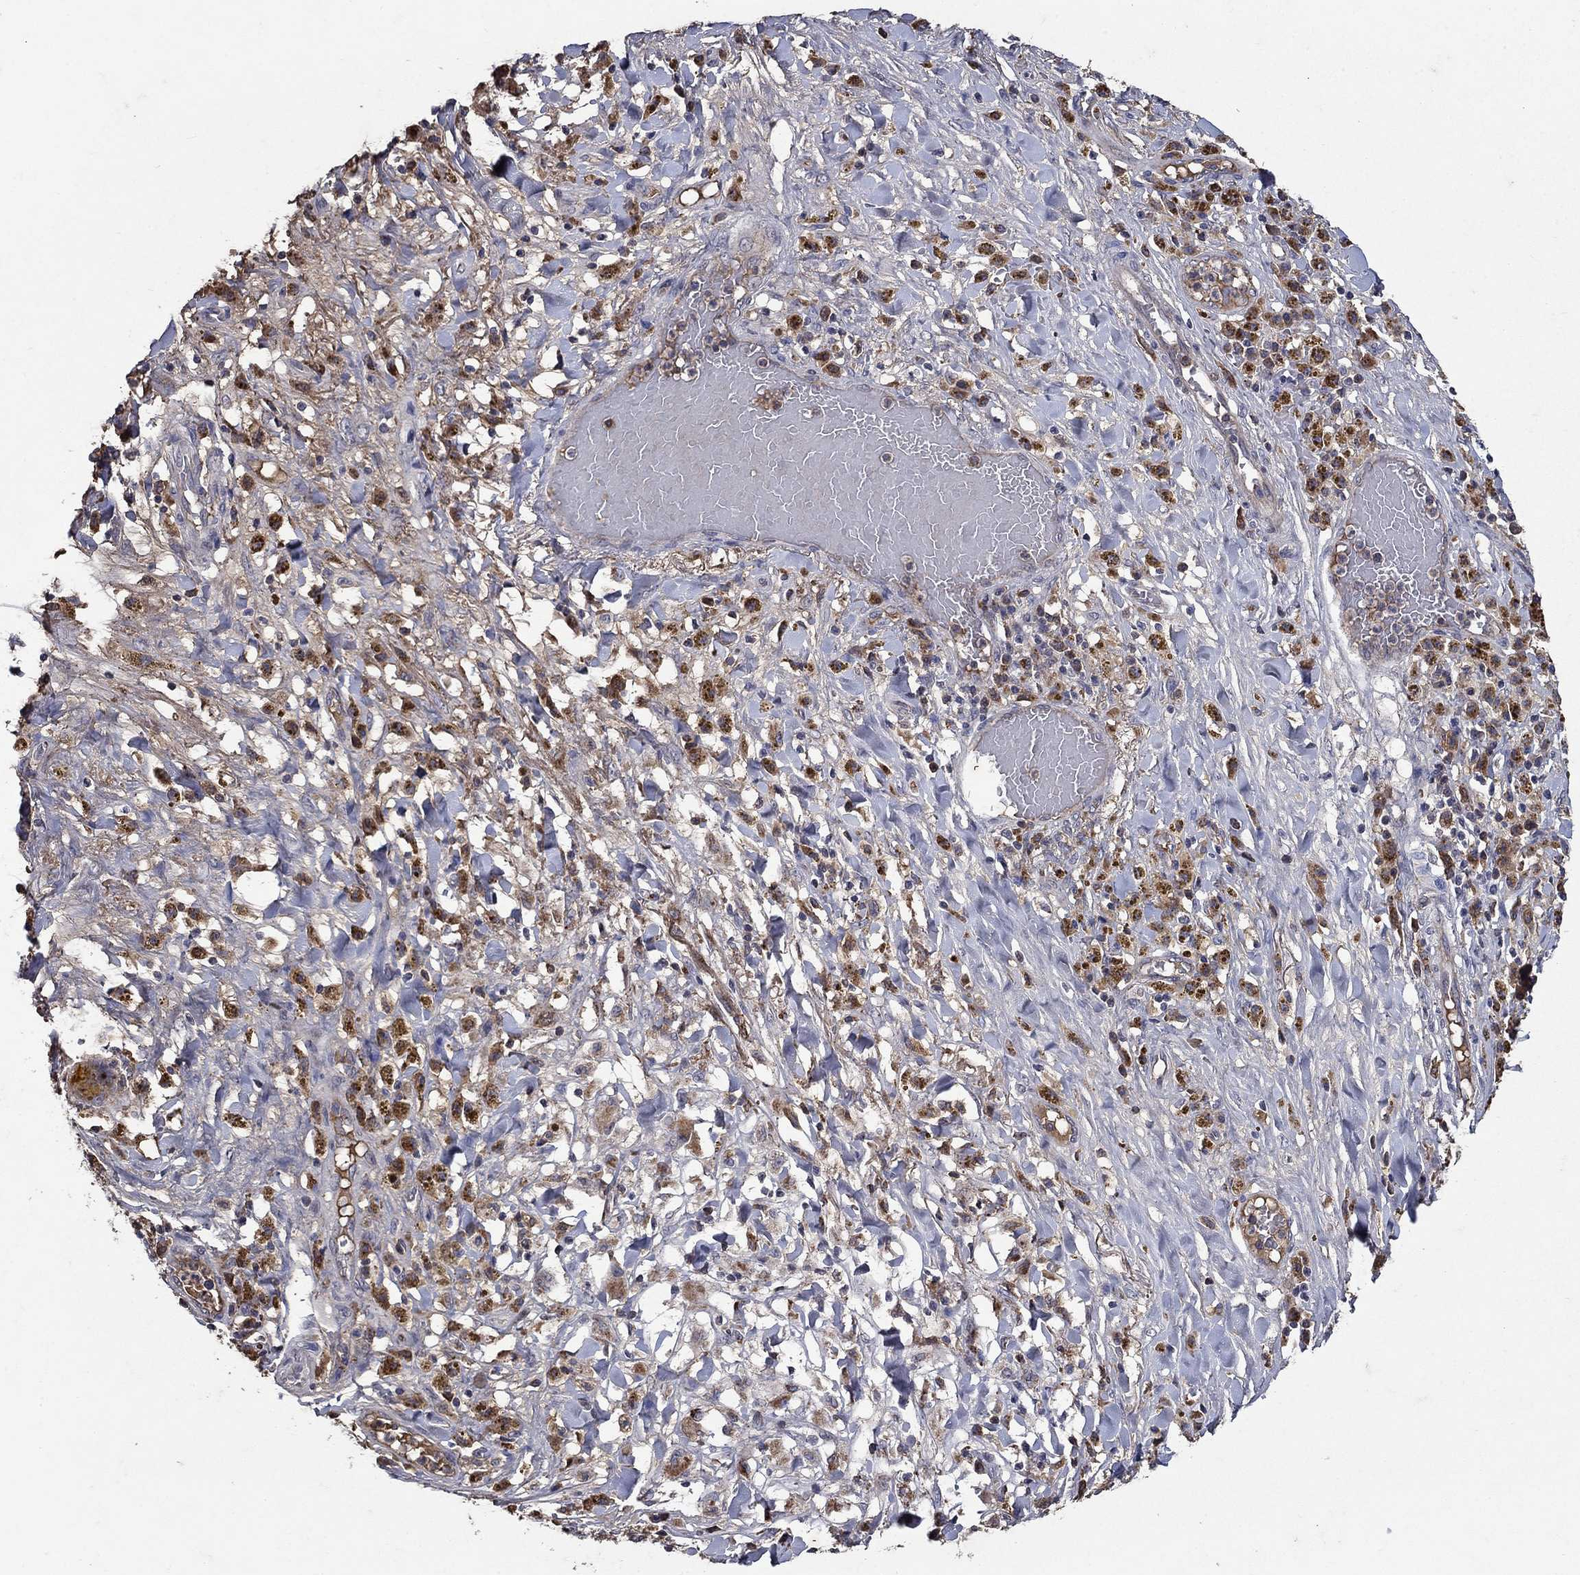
{"staining": {"intensity": "moderate", "quantity": "25%-75%", "location": "cytoplasmic/membranous"}, "tissue": "melanoma", "cell_type": "Tumor cells", "image_type": "cancer", "snomed": [{"axis": "morphology", "description": "Malignant melanoma, NOS"}, {"axis": "topography", "description": "Skin"}], "caption": "IHC micrograph of human malignant melanoma stained for a protein (brown), which reveals medium levels of moderate cytoplasmic/membranous expression in about 25%-75% of tumor cells.", "gene": "NPC2", "patient": {"sex": "female", "age": 91}}